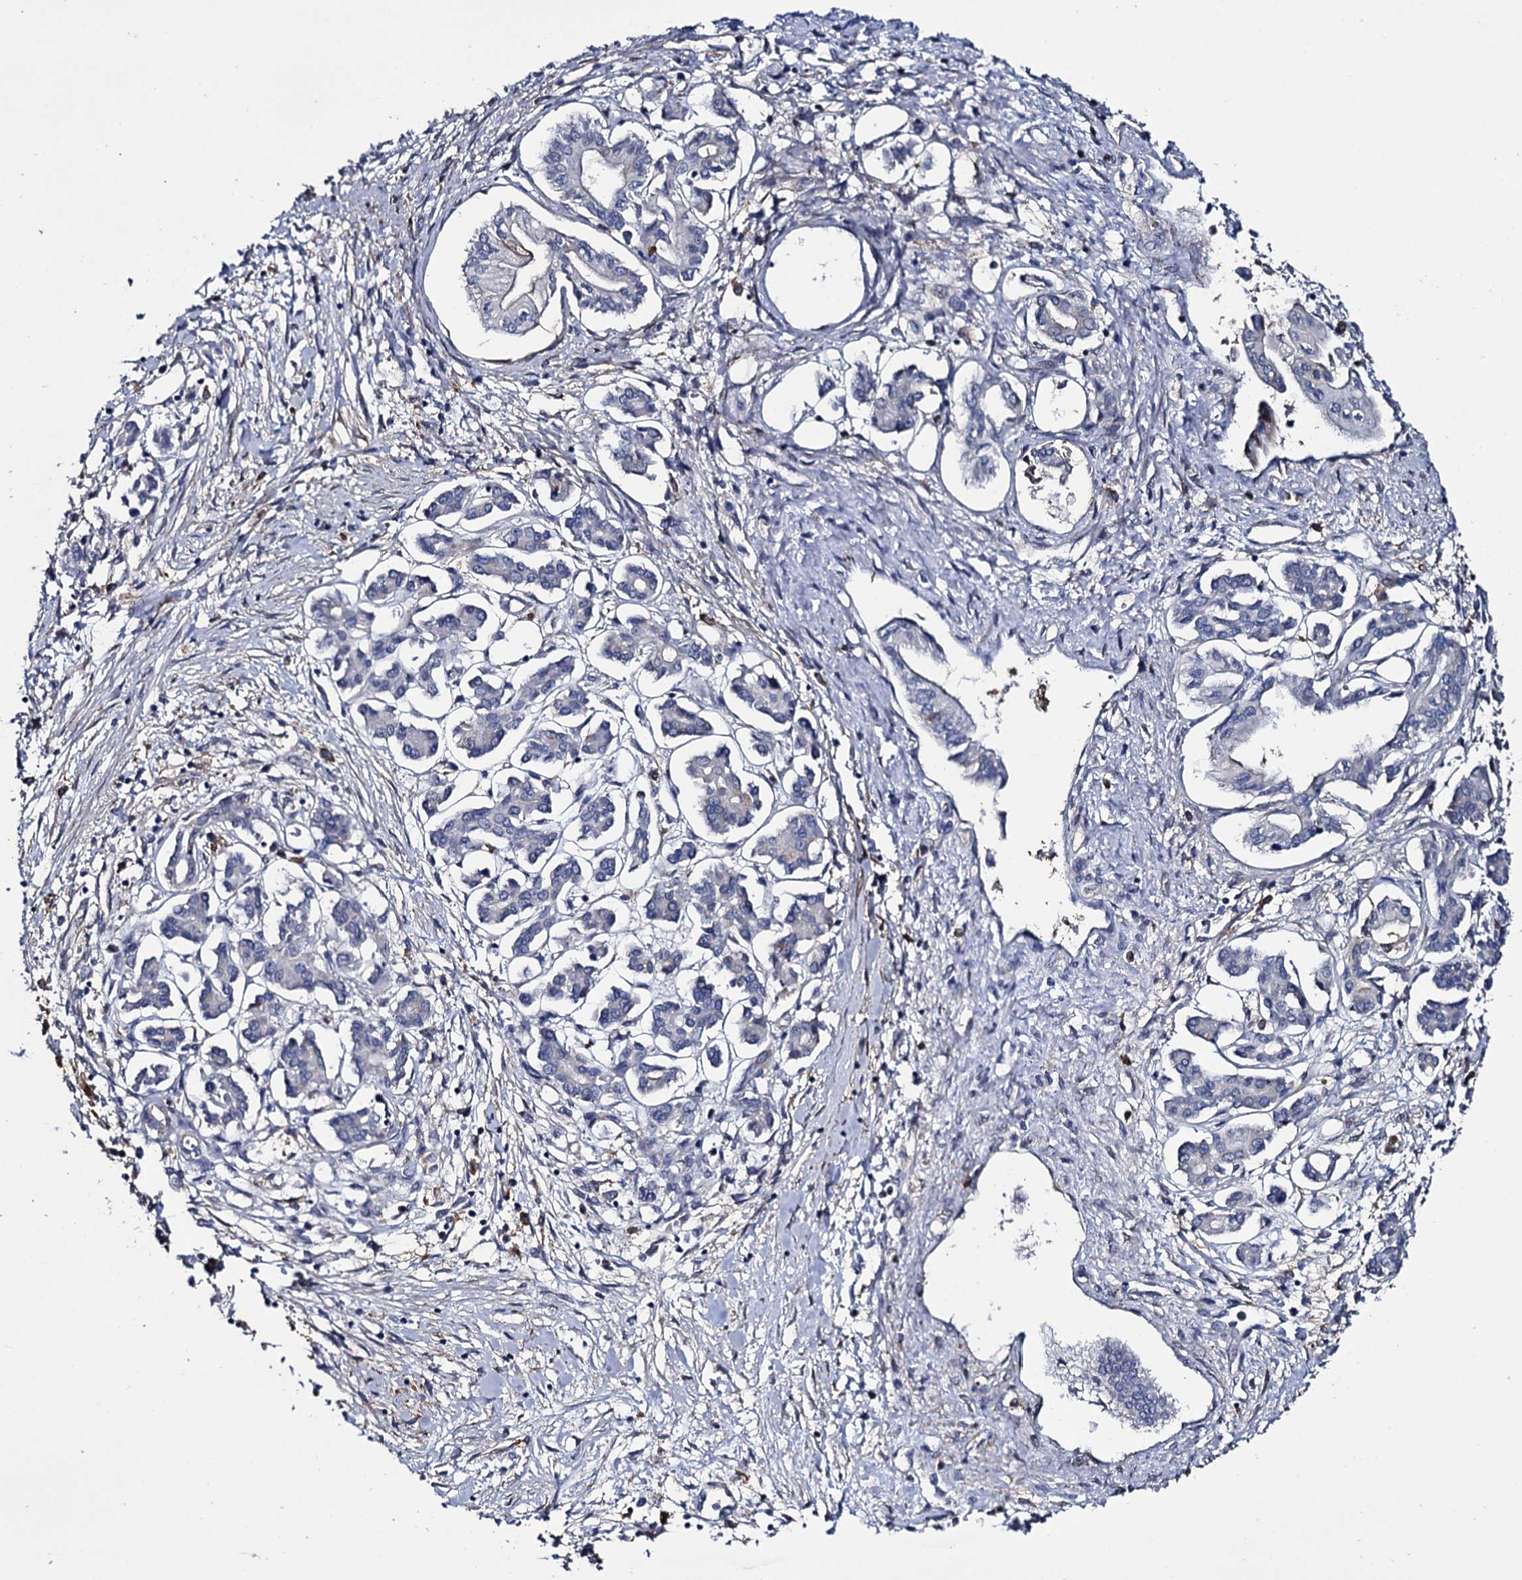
{"staining": {"intensity": "negative", "quantity": "none", "location": "none"}, "tissue": "pancreatic cancer", "cell_type": "Tumor cells", "image_type": "cancer", "snomed": [{"axis": "morphology", "description": "Adenocarcinoma, NOS"}, {"axis": "topography", "description": "Pancreas"}], "caption": "This is a photomicrograph of immunohistochemistry staining of pancreatic cancer (adenocarcinoma), which shows no expression in tumor cells. (DAB (3,3'-diaminobenzidine) immunohistochemistry (IHC) with hematoxylin counter stain).", "gene": "TTC23", "patient": {"sex": "female", "age": 50}}